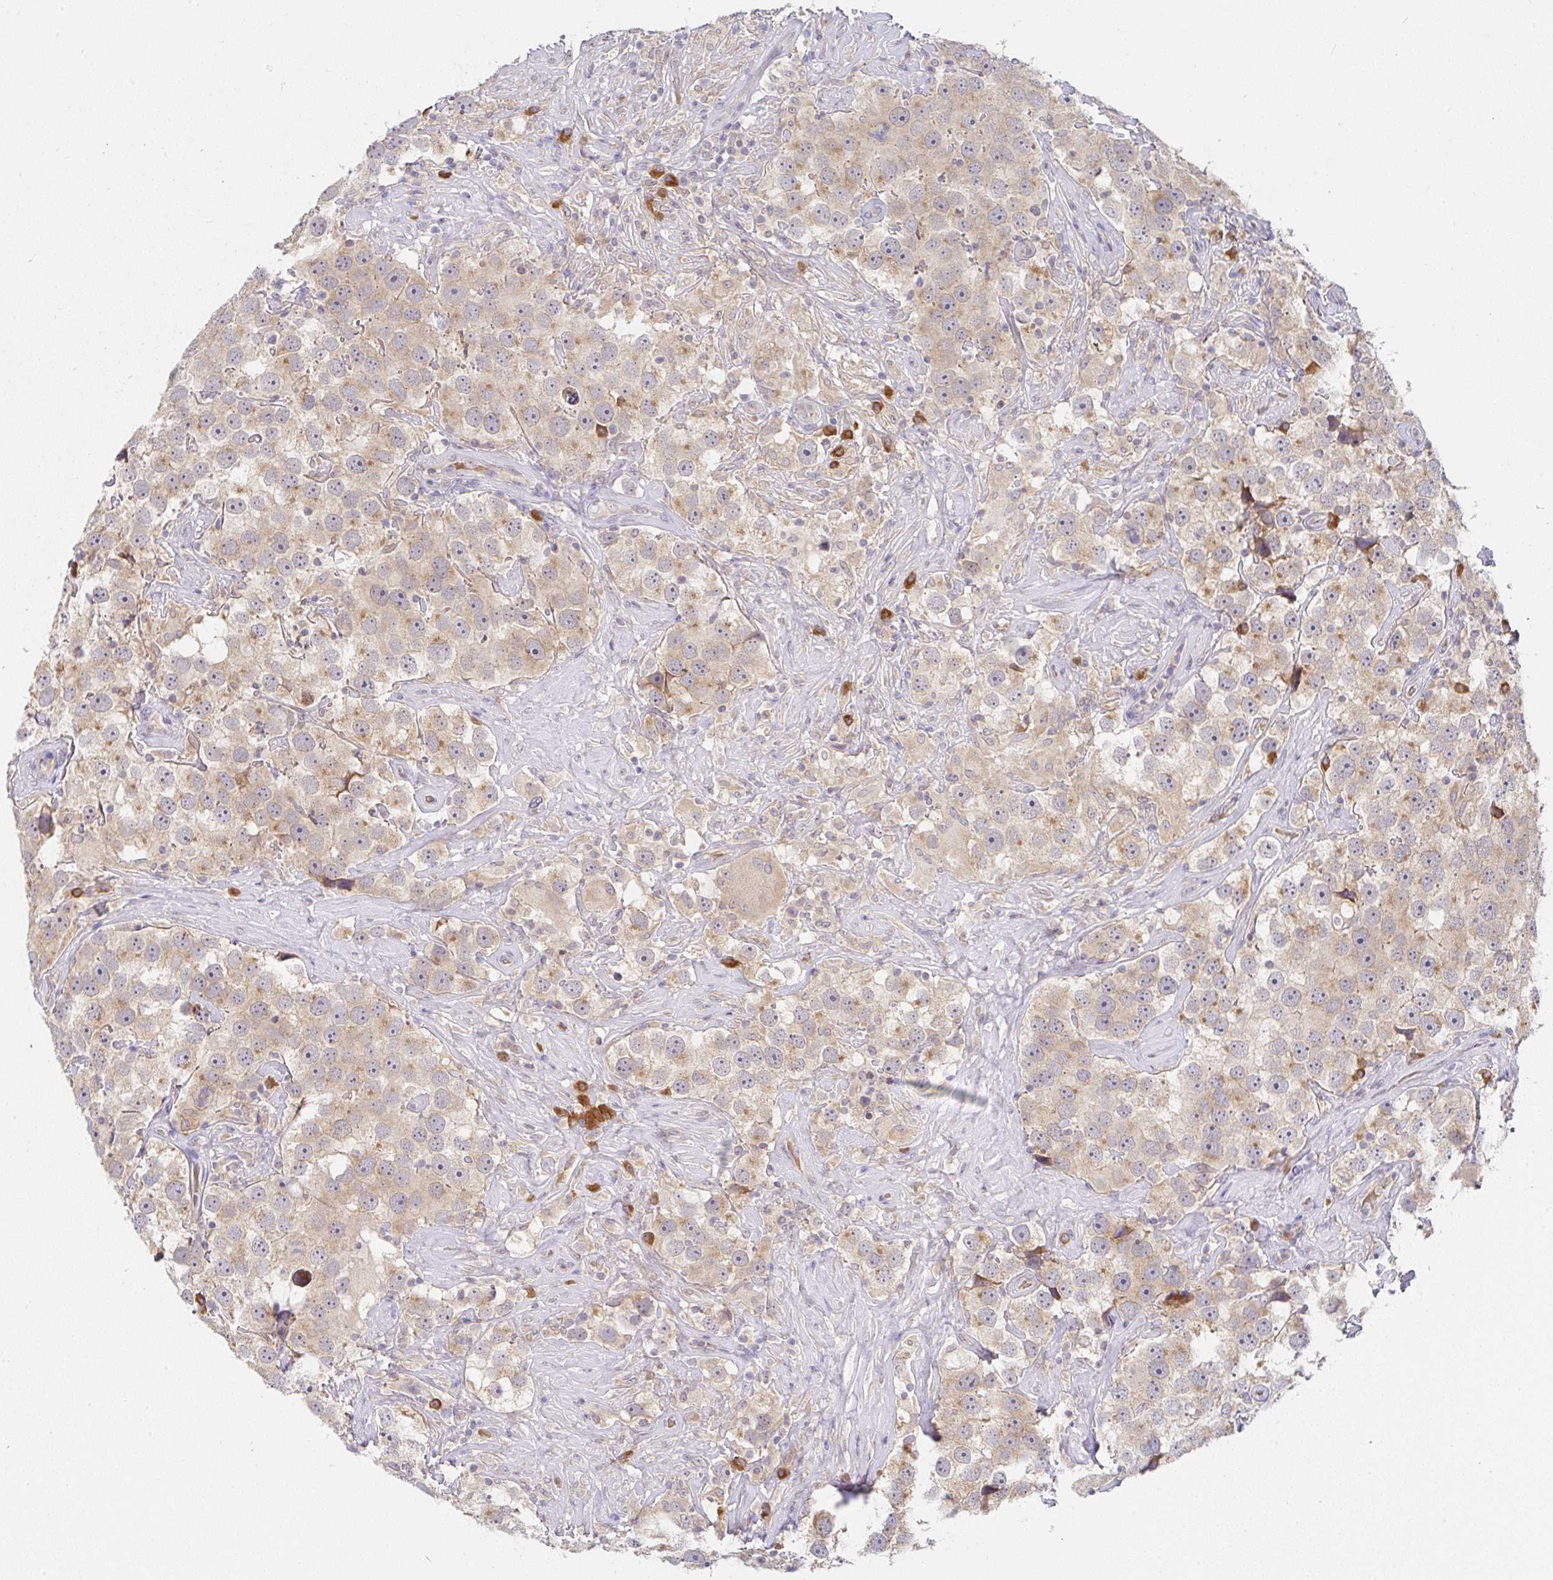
{"staining": {"intensity": "moderate", "quantity": "25%-75%", "location": "cytoplasmic/membranous"}, "tissue": "testis cancer", "cell_type": "Tumor cells", "image_type": "cancer", "snomed": [{"axis": "morphology", "description": "Seminoma, NOS"}, {"axis": "topography", "description": "Testis"}], "caption": "The micrograph reveals immunohistochemical staining of seminoma (testis). There is moderate cytoplasmic/membranous staining is seen in about 25%-75% of tumor cells. (DAB IHC with brightfield microscopy, high magnification).", "gene": "DERL2", "patient": {"sex": "male", "age": 49}}